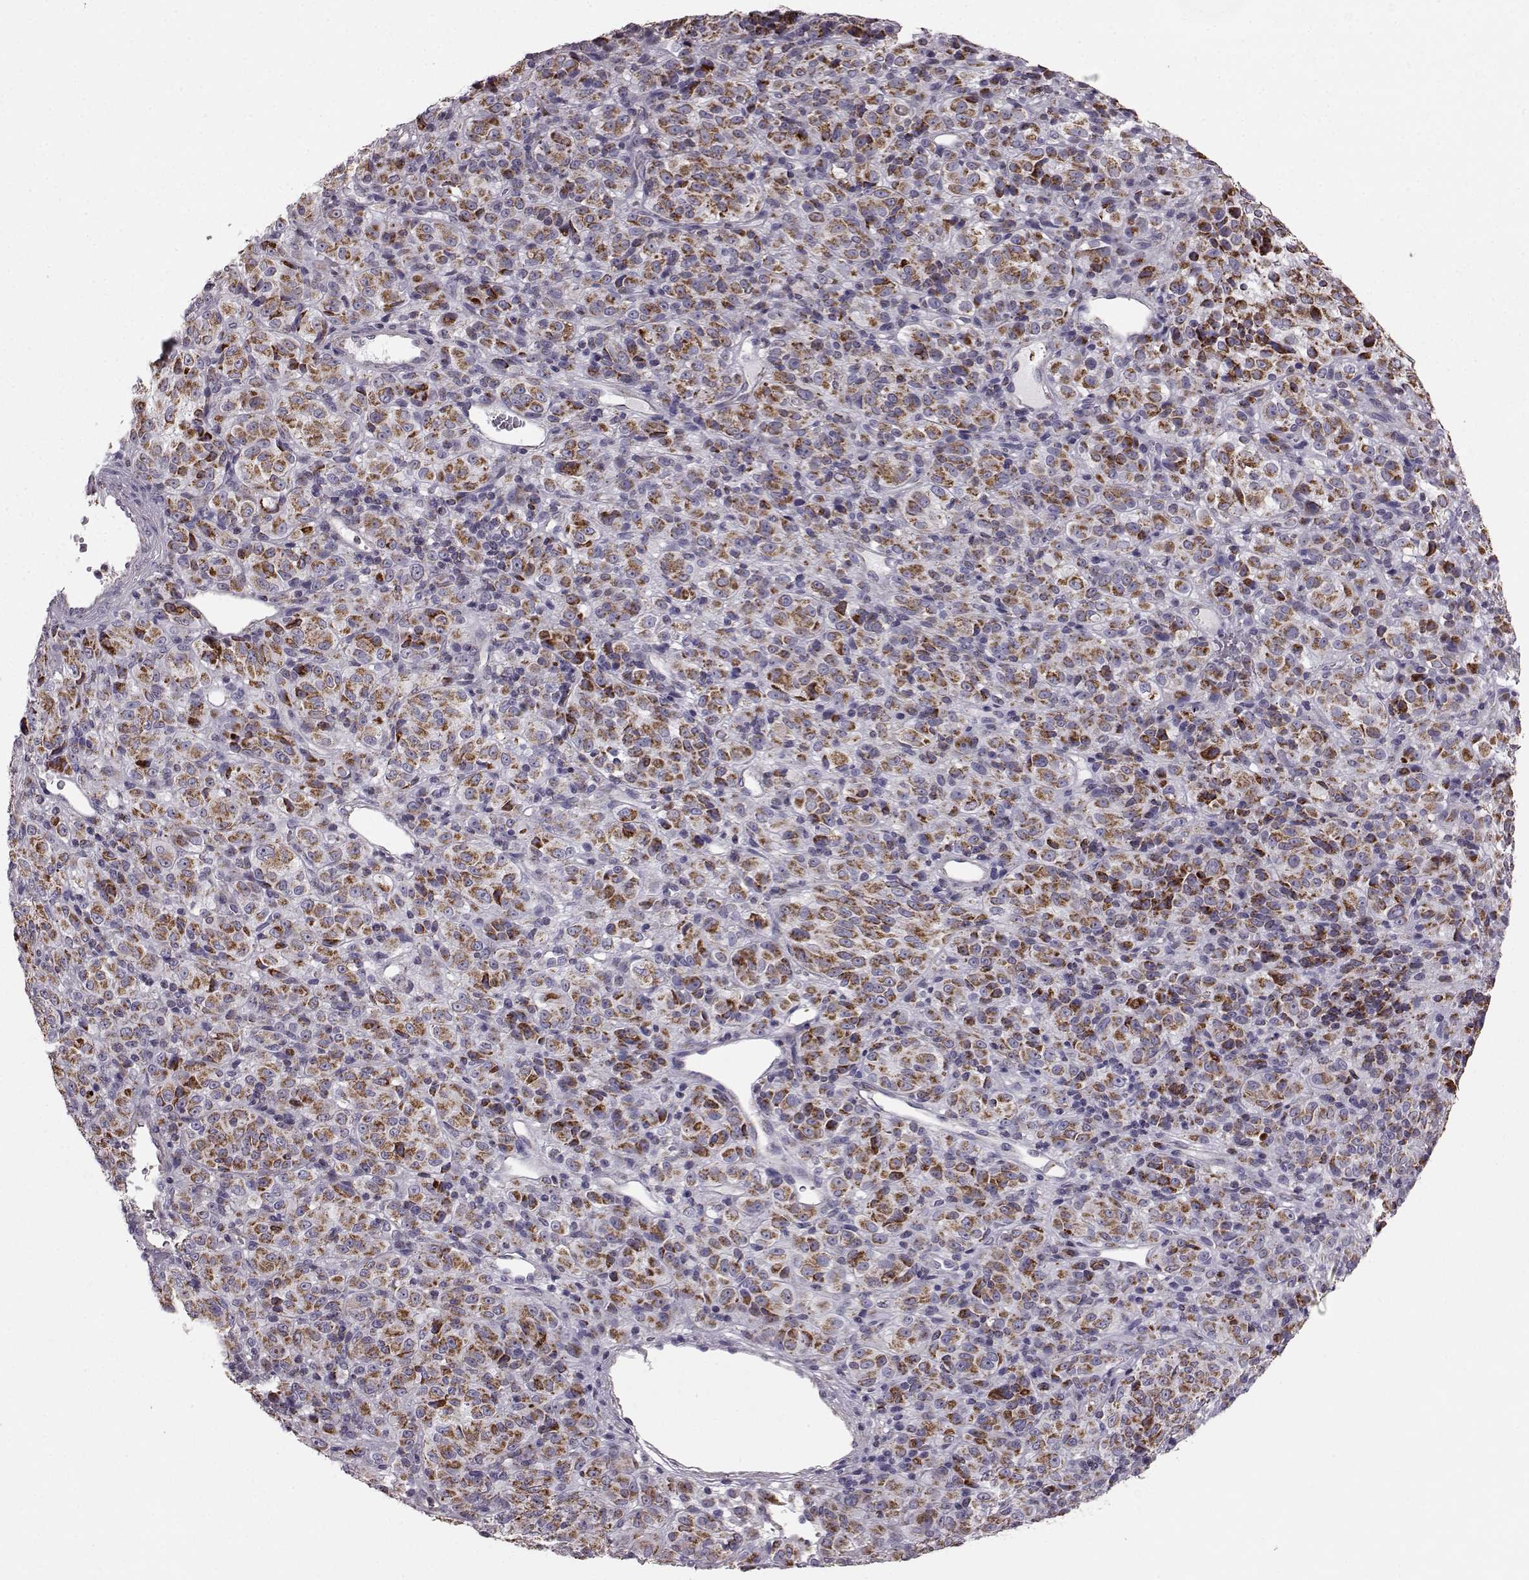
{"staining": {"intensity": "moderate", "quantity": ">75%", "location": "cytoplasmic/membranous"}, "tissue": "melanoma", "cell_type": "Tumor cells", "image_type": "cancer", "snomed": [{"axis": "morphology", "description": "Malignant melanoma, Metastatic site"}, {"axis": "topography", "description": "Brain"}], "caption": "Malignant melanoma (metastatic site) stained with a brown dye demonstrates moderate cytoplasmic/membranous positive positivity in about >75% of tumor cells.", "gene": "ATP5MF", "patient": {"sex": "female", "age": 56}}